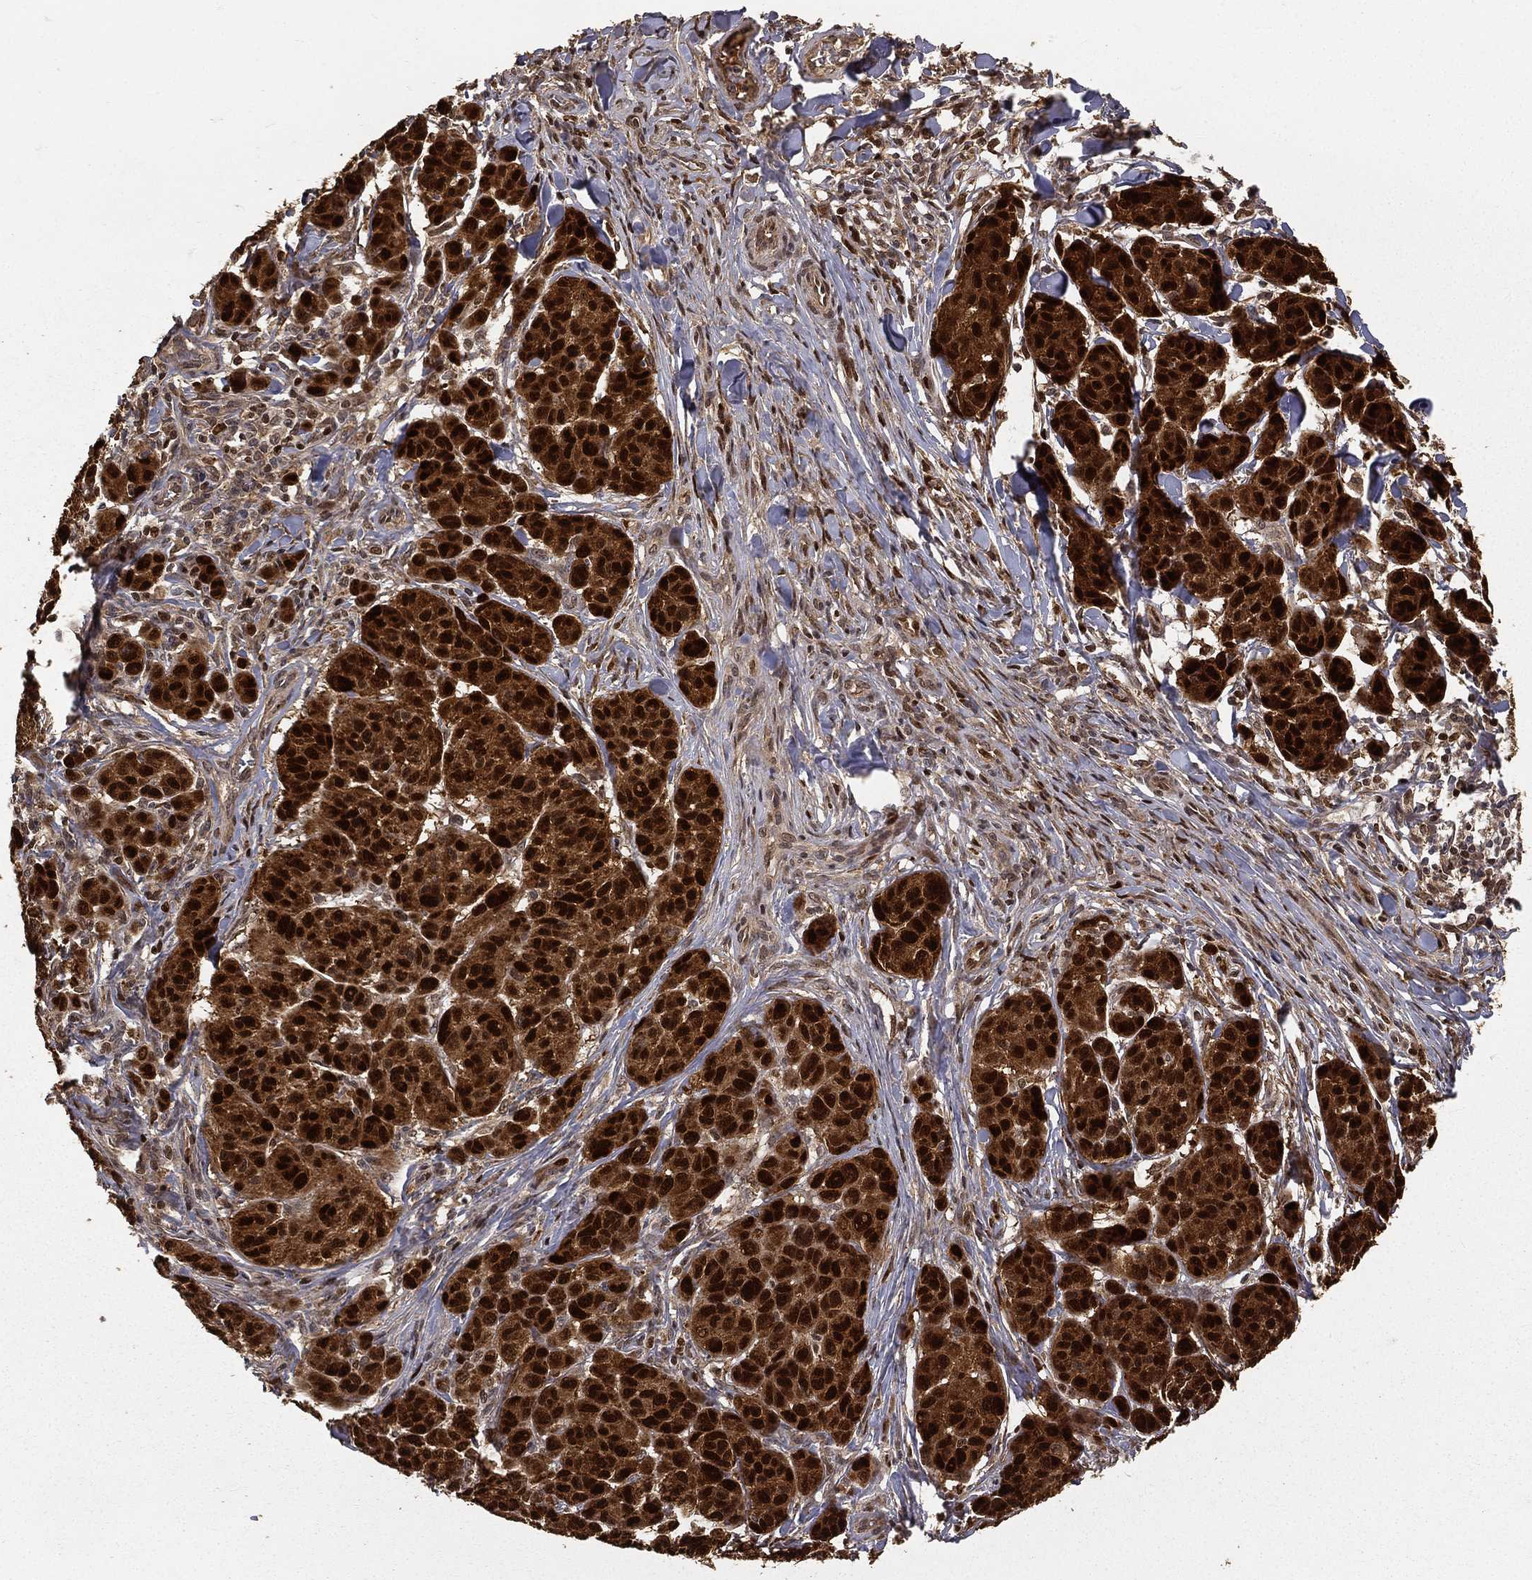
{"staining": {"intensity": "strong", "quantity": ">75%", "location": "cytoplasmic/membranous,nuclear"}, "tissue": "melanoma", "cell_type": "Tumor cells", "image_type": "cancer", "snomed": [{"axis": "morphology", "description": "Malignant melanoma, NOS"}, {"axis": "topography", "description": "Skin"}], "caption": "A micrograph of human malignant melanoma stained for a protein shows strong cytoplasmic/membranous and nuclear brown staining in tumor cells. (DAB (3,3'-diaminobenzidine) = brown stain, brightfield microscopy at high magnification).", "gene": "MAPK1", "patient": {"sex": "male", "age": 79}}